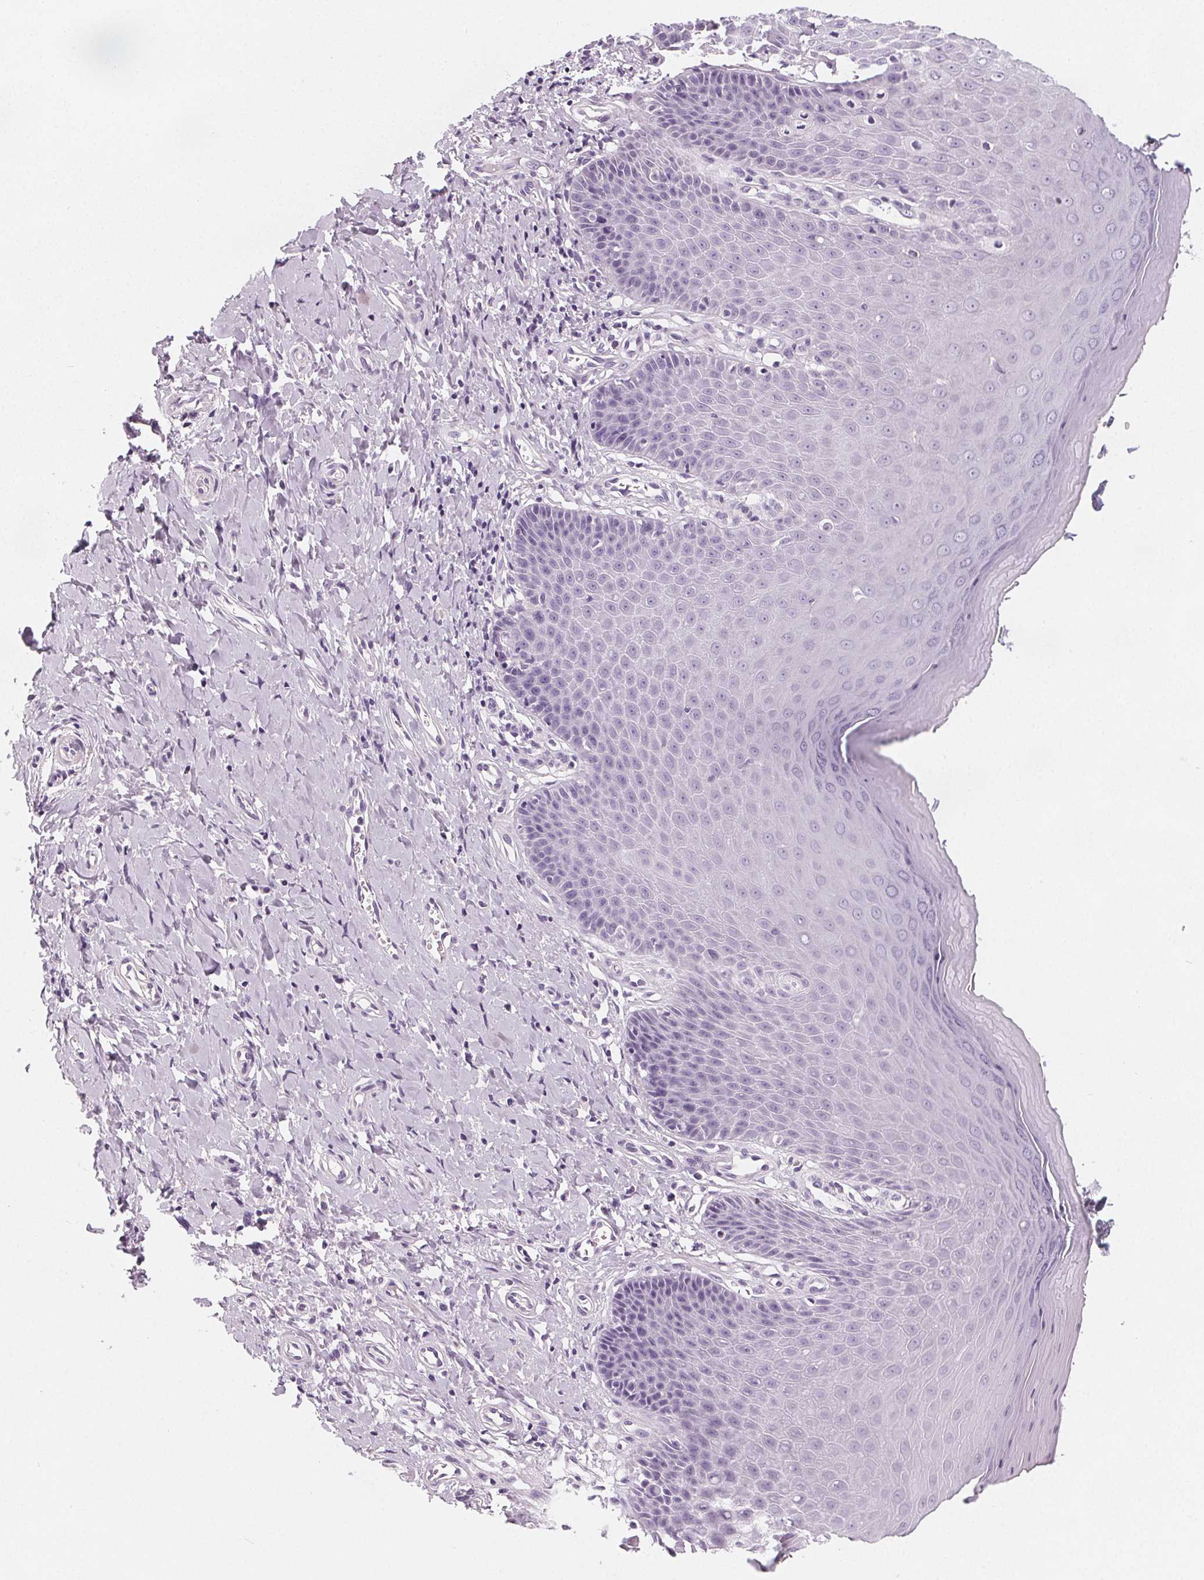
{"staining": {"intensity": "negative", "quantity": "none", "location": "none"}, "tissue": "vagina", "cell_type": "Squamous epithelial cells", "image_type": "normal", "snomed": [{"axis": "morphology", "description": "Normal tissue, NOS"}, {"axis": "topography", "description": "Vagina"}], "caption": "Squamous epithelial cells are negative for brown protein staining in unremarkable vagina. Nuclei are stained in blue.", "gene": "SLC5A12", "patient": {"sex": "female", "age": 83}}